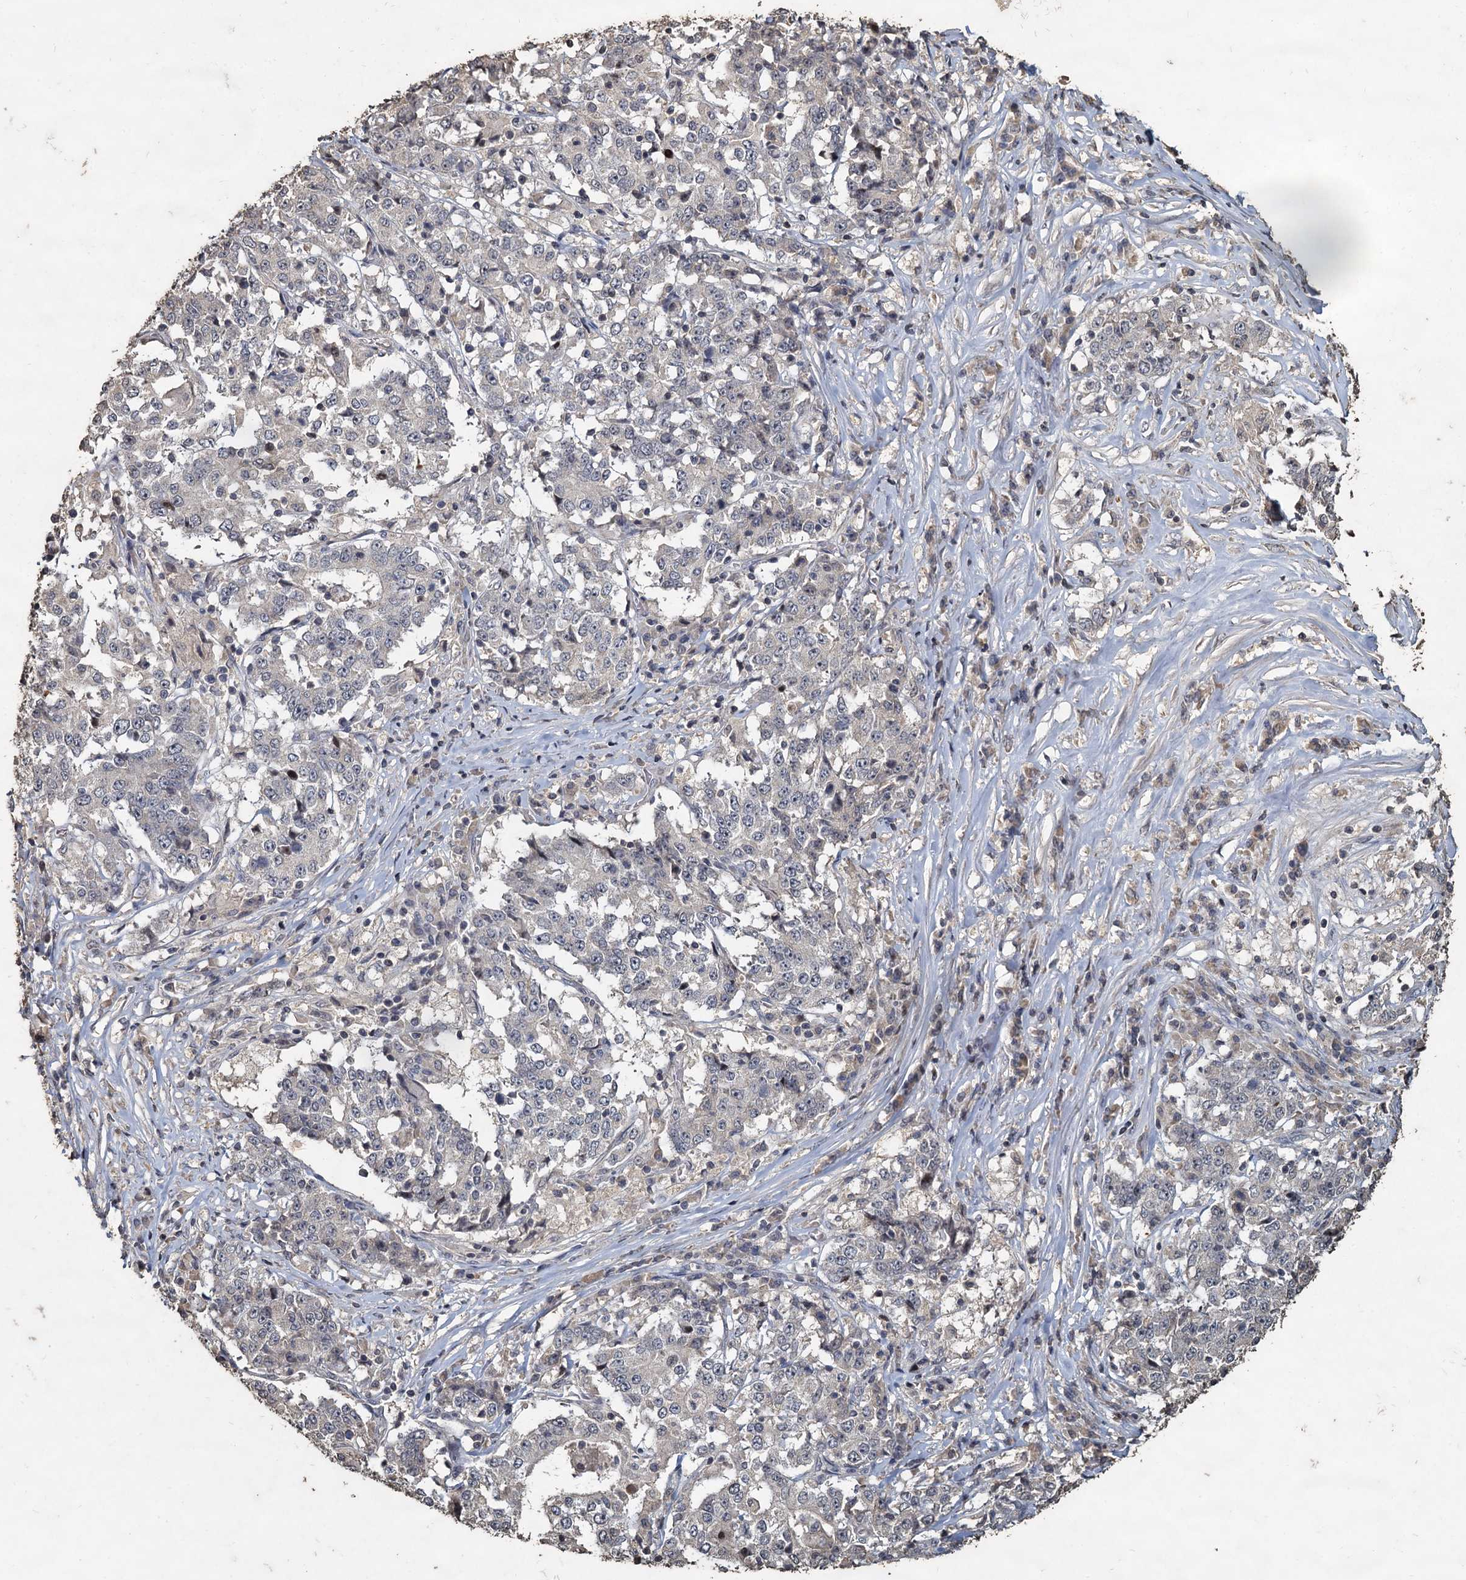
{"staining": {"intensity": "negative", "quantity": "none", "location": "none"}, "tissue": "stomach cancer", "cell_type": "Tumor cells", "image_type": "cancer", "snomed": [{"axis": "morphology", "description": "Adenocarcinoma, NOS"}, {"axis": "topography", "description": "Stomach"}], "caption": "Immunohistochemical staining of human adenocarcinoma (stomach) reveals no significant positivity in tumor cells.", "gene": "CCDC61", "patient": {"sex": "male", "age": 59}}